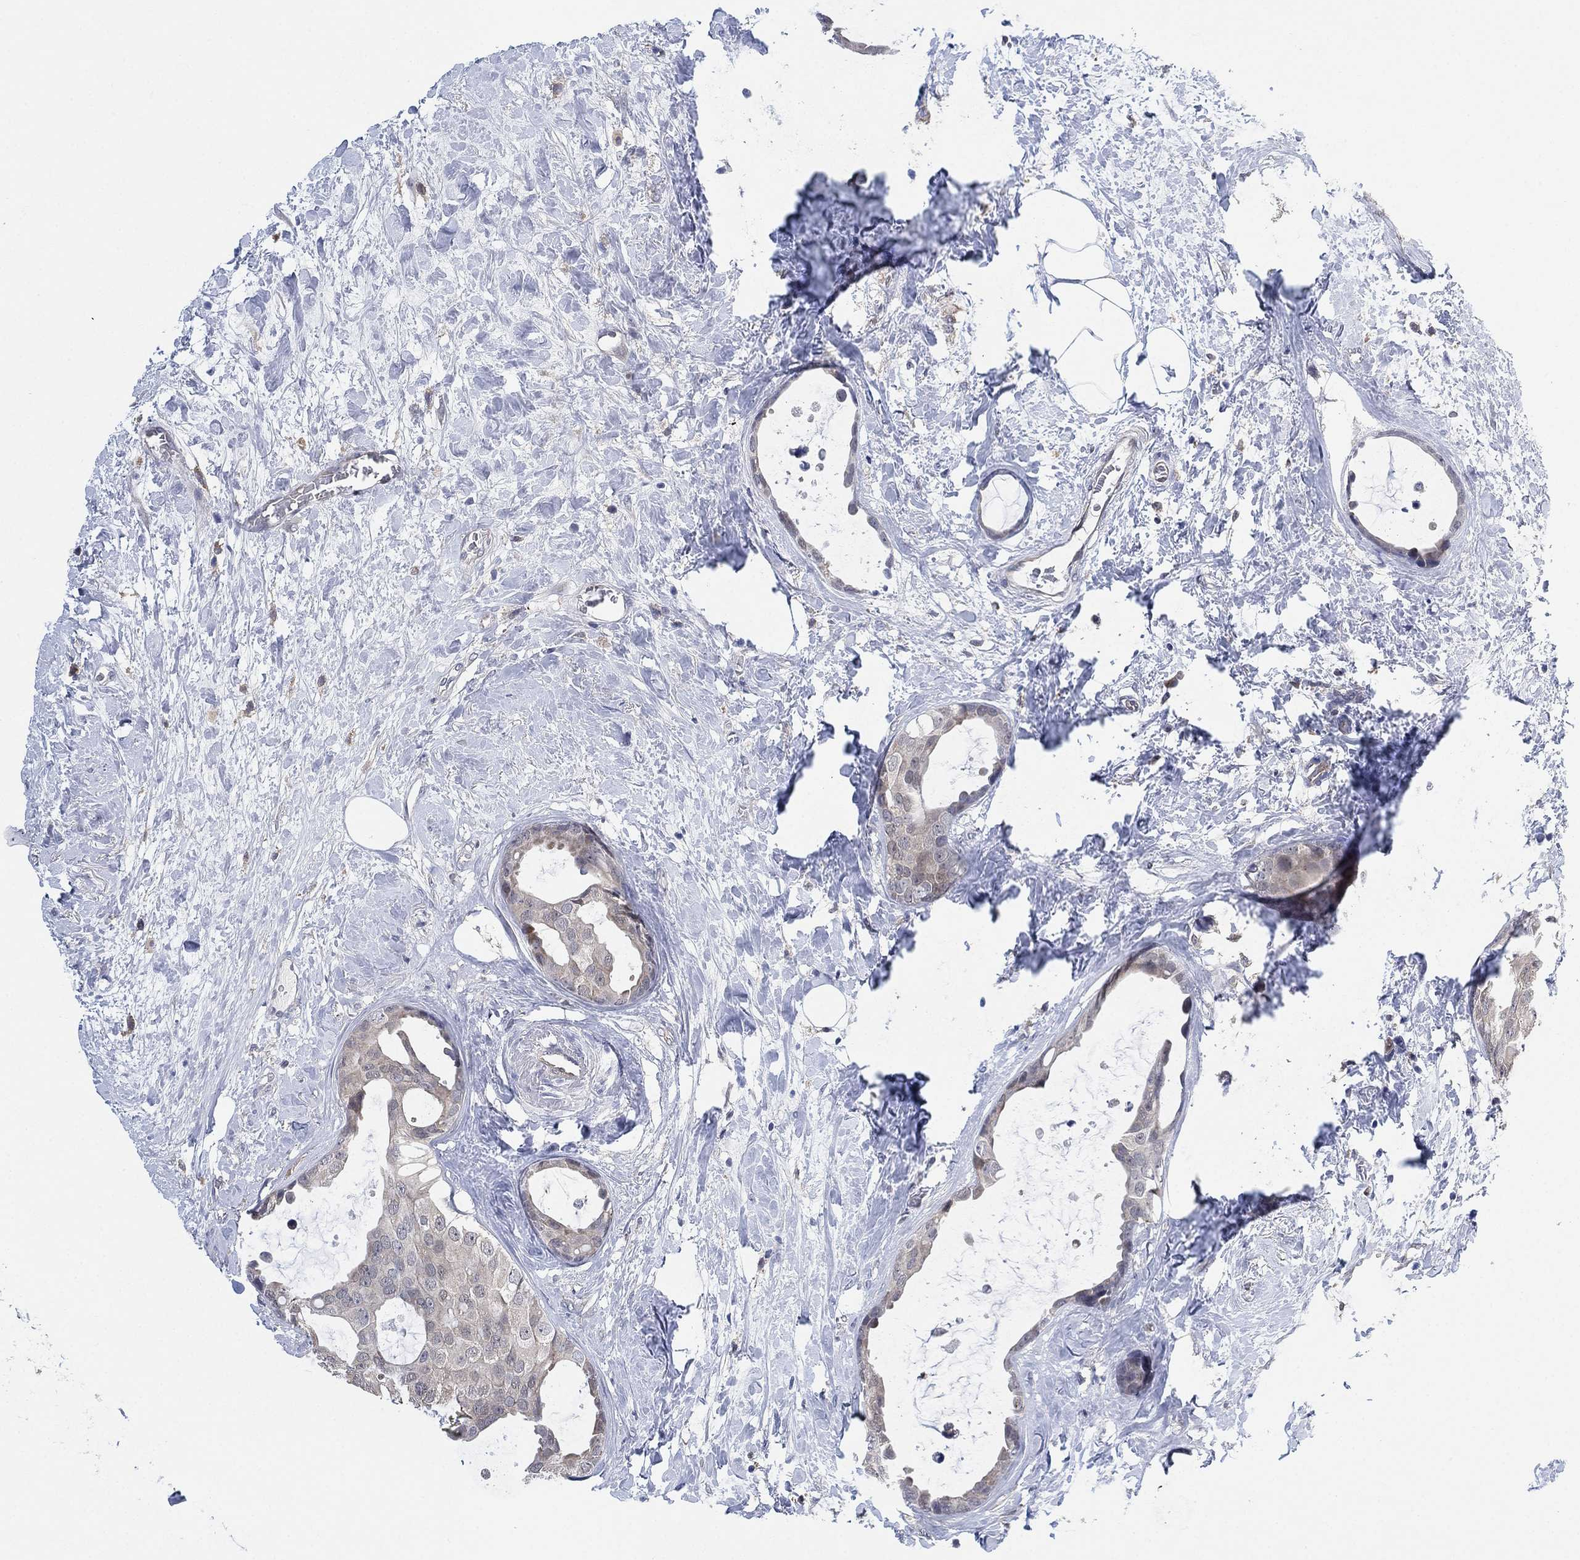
{"staining": {"intensity": "negative", "quantity": "none", "location": "none"}, "tissue": "breast cancer", "cell_type": "Tumor cells", "image_type": "cancer", "snomed": [{"axis": "morphology", "description": "Duct carcinoma"}, {"axis": "topography", "description": "Breast"}], "caption": "Breast cancer stained for a protein using immunohistochemistry (IHC) demonstrates no positivity tumor cells.", "gene": "FES", "patient": {"sex": "female", "age": 45}}